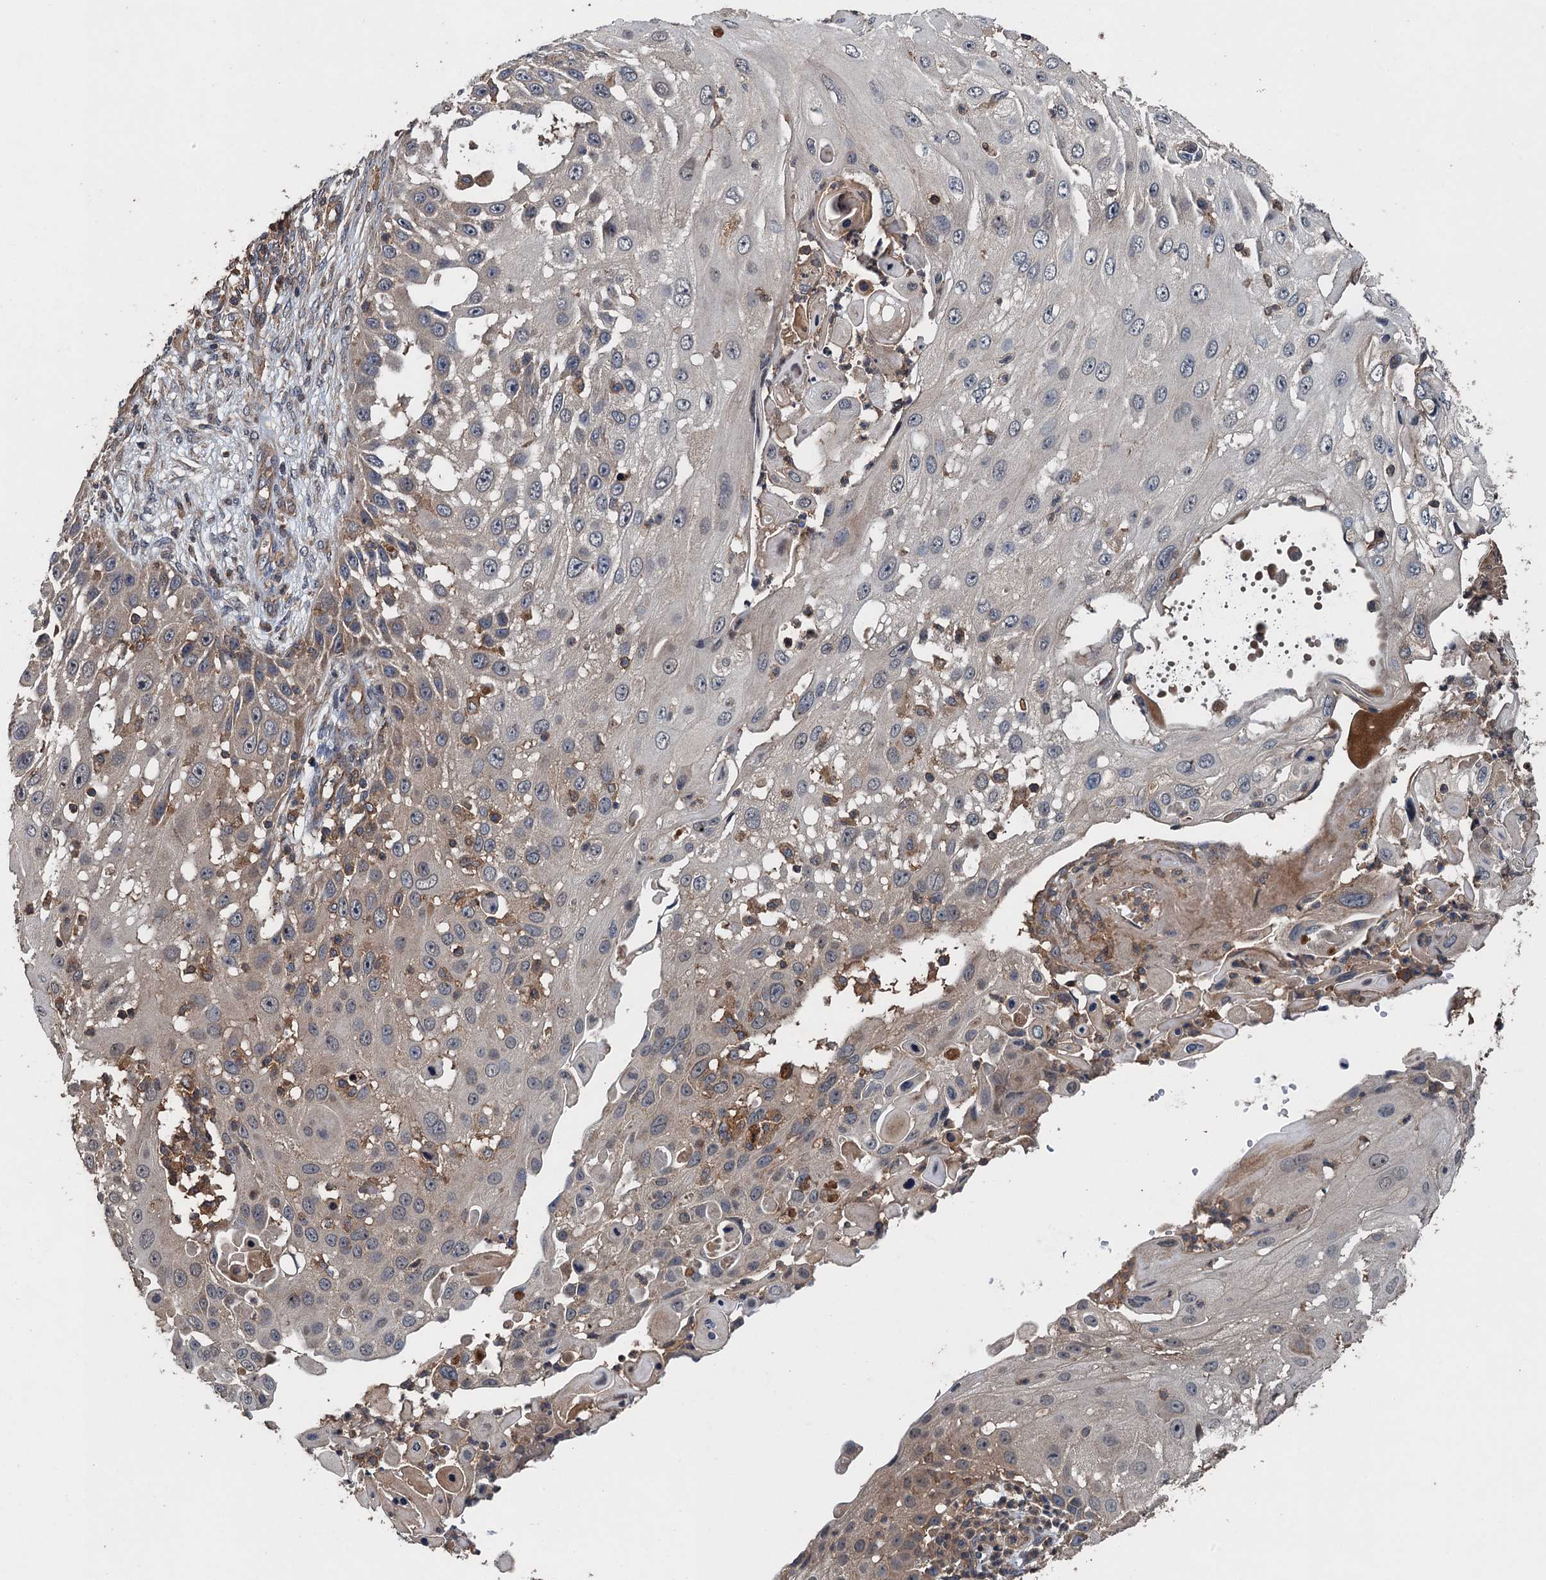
{"staining": {"intensity": "weak", "quantity": "<25%", "location": "cytoplasmic/membranous"}, "tissue": "skin cancer", "cell_type": "Tumor cells", "image_type": "cancer", "snomed": [{"axis": "morphology", "description": "Squamous cell carcinoma, NOS"}, {"axis": "topography", "description": "Skin"}], "caption": "Human skin cancer stained for a protein using IHC displays no positivity in tumor cells.", "gene": "BORCS5", "patient": {"sex": "female", "age": 44}}